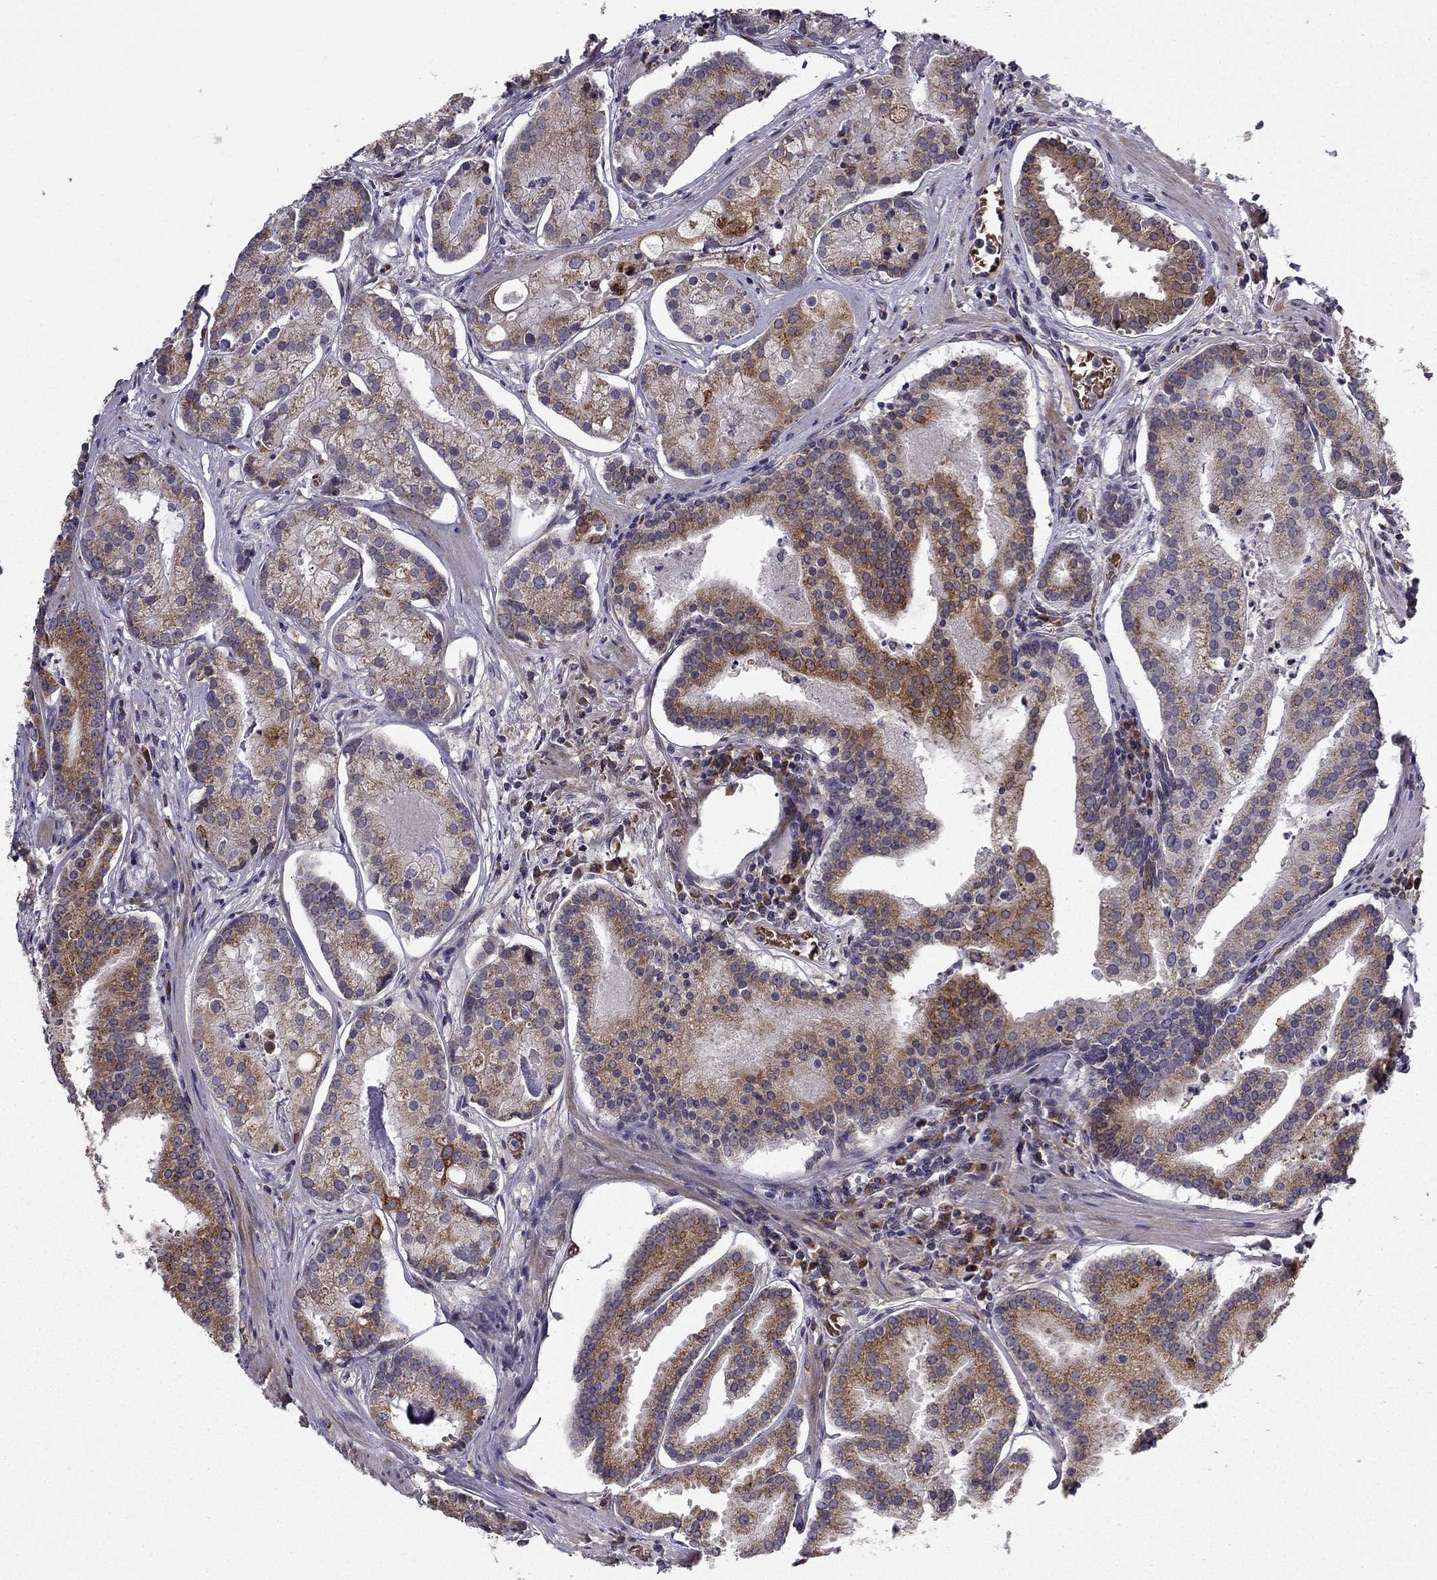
{"staining": {"intensity": "moderate", "quantity": ">75%", "location": "cytoplasmic/membranous"}, "tissue": "prostate cancer", "cell_type": "Tumor cells", "image_type": "cancer", "snomed": [{"axis": "morphology", "description": "Adenocarcinoma, NOS"}, {"axis": "topography", "description": "Prostate and seminal vesicle, NOS"}, {"axis": "topography", "description": "Prostate"}], "caption": "Human prostate cancer (adenocarcinoma) stained with a protein marker displays moderate staining in tumor cells.", "gene": "B4GALT7", "patient": {"sex": "male", "age": 44}}